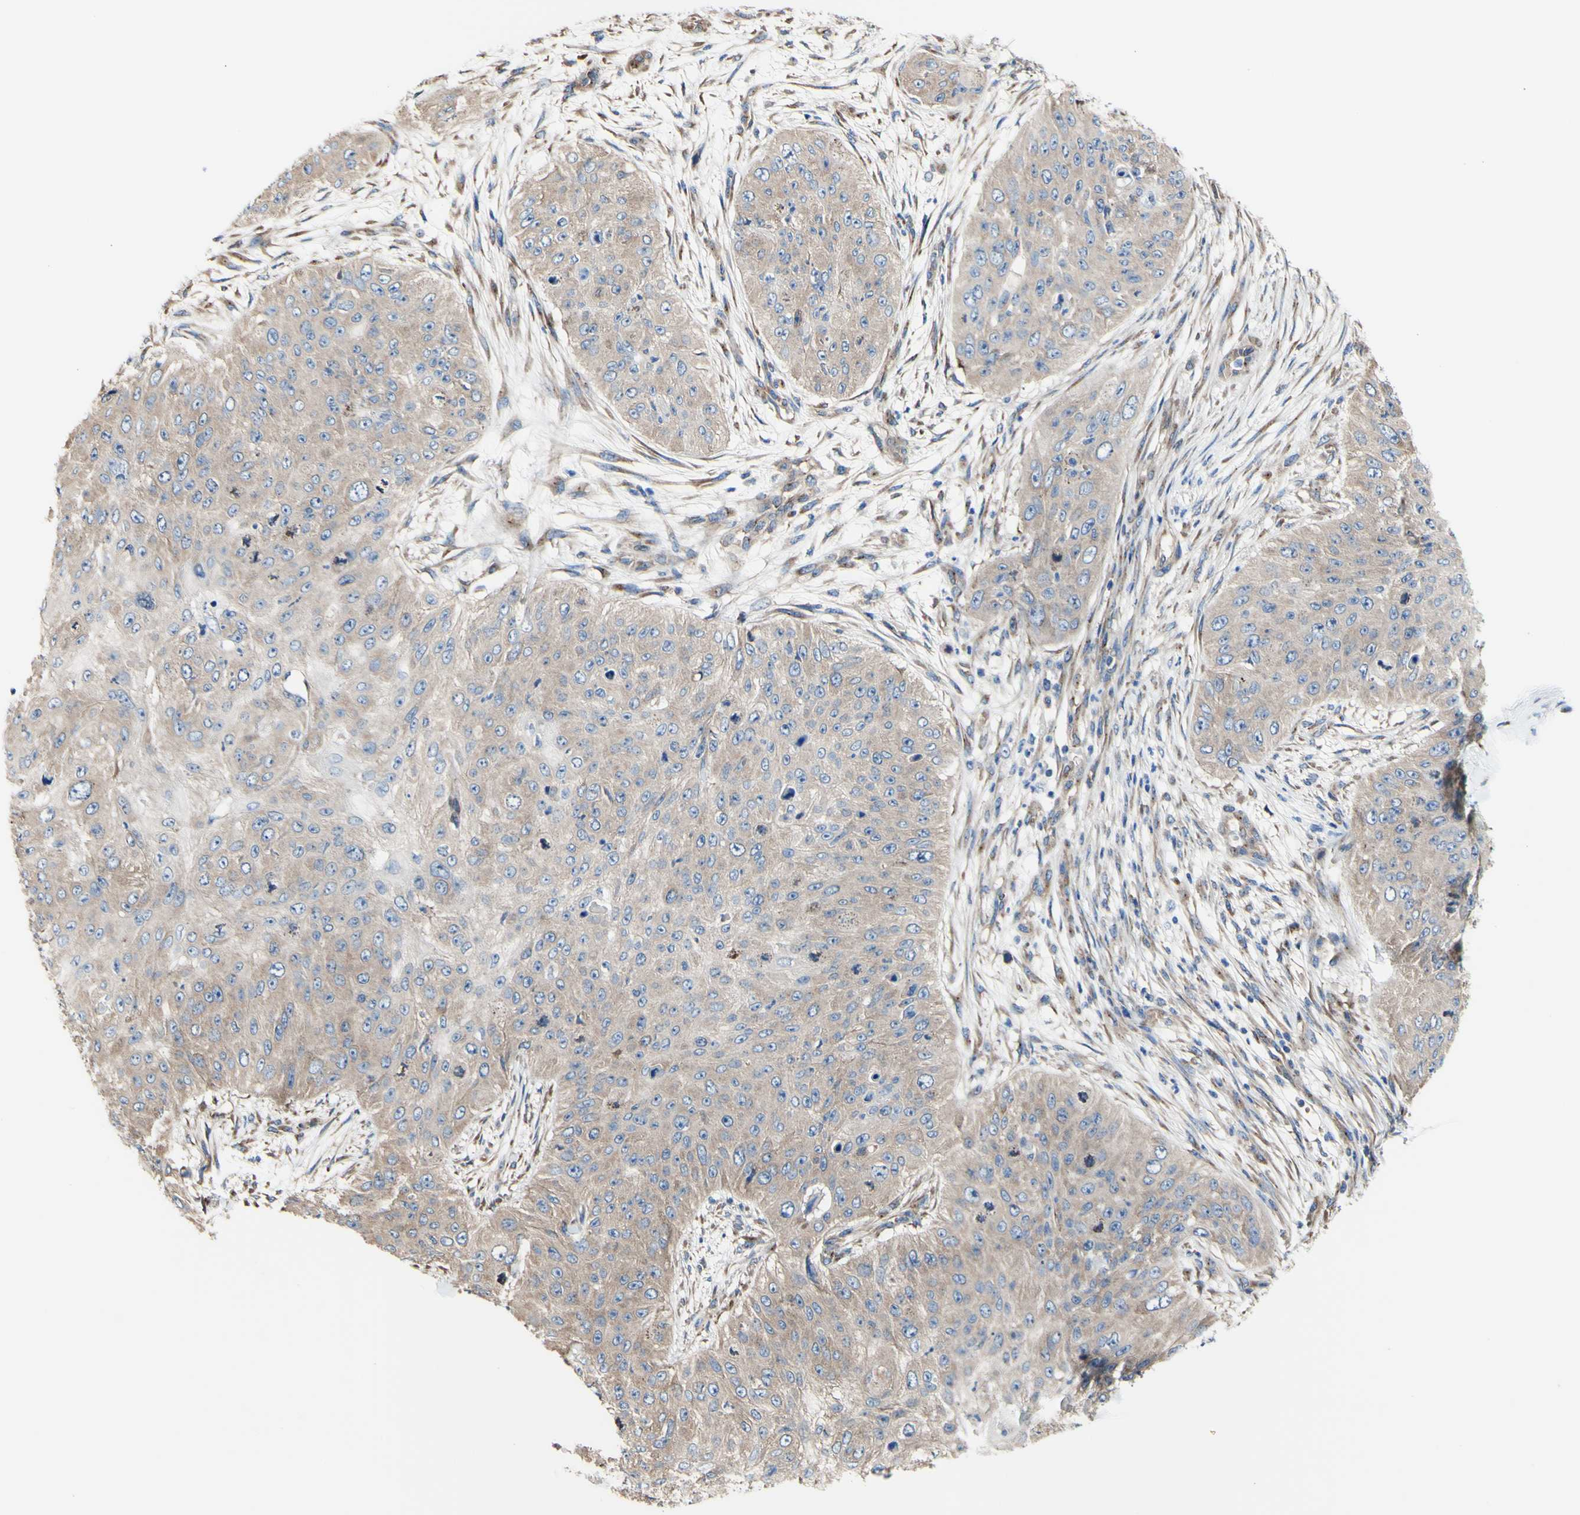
{"staining": {"intensity": "weak", "quantity": ">75%", "location": "cytoplasmic/membranous"}, "tissue": "skin cancer", "cell_type": "Tumor cells", "image_type": "cancer", "snomed": [{"axis": "morphology", "description": "Squamous cell carcinoma, NOS"}, {"axis": "topography", "description": "Skin"}], "caption": "Protein staining exhibits weak cytoplasmic/membranous expression in about >75% of tumor cells in skin squamous cell carcinoma. Using DAB (brown) and hematoxylin (blue) stains, captured at high magnification using brightfield microscopy.", "gene": "LRIG3", "patient": {"sex": "female", "age": 80}}